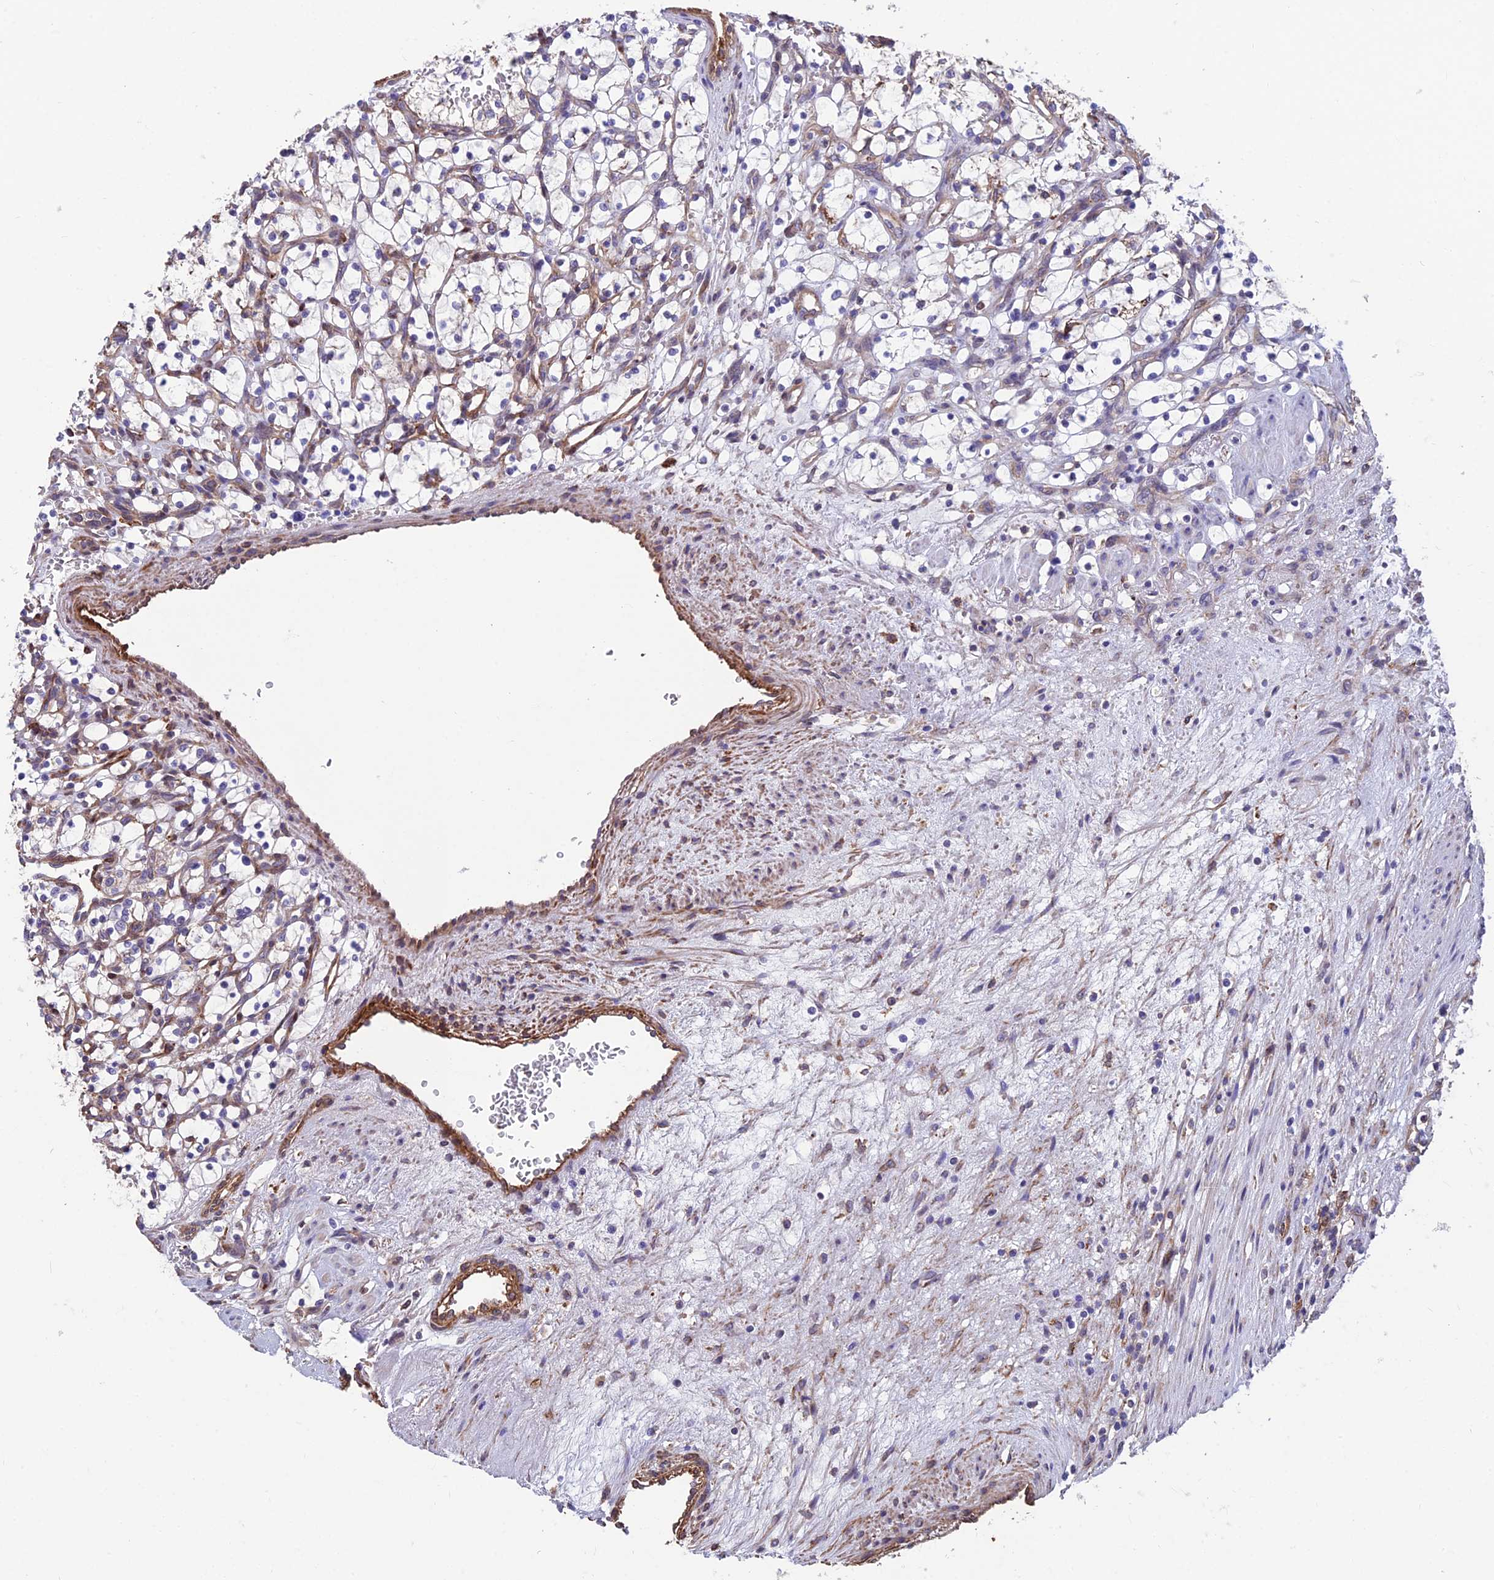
{"staining": {"intensity": "negative", "quantity": "none", "location": "none"}, "tissue": "renal cancer", "cell_type": "Tumor cells", "image_type": "cancer", "snomed": [{"axis": "morphology", "description": "Adenocarcinoma, NOS"}, {"axis": "topography", "description": "Kidney"}], "caption": "Histopathology image shows no significant protein expression in tumor cells of renal cancer (adenocarcinoma).", "gene": "RTN4RL1", "patient": {"sex": "female", "age": 69}}